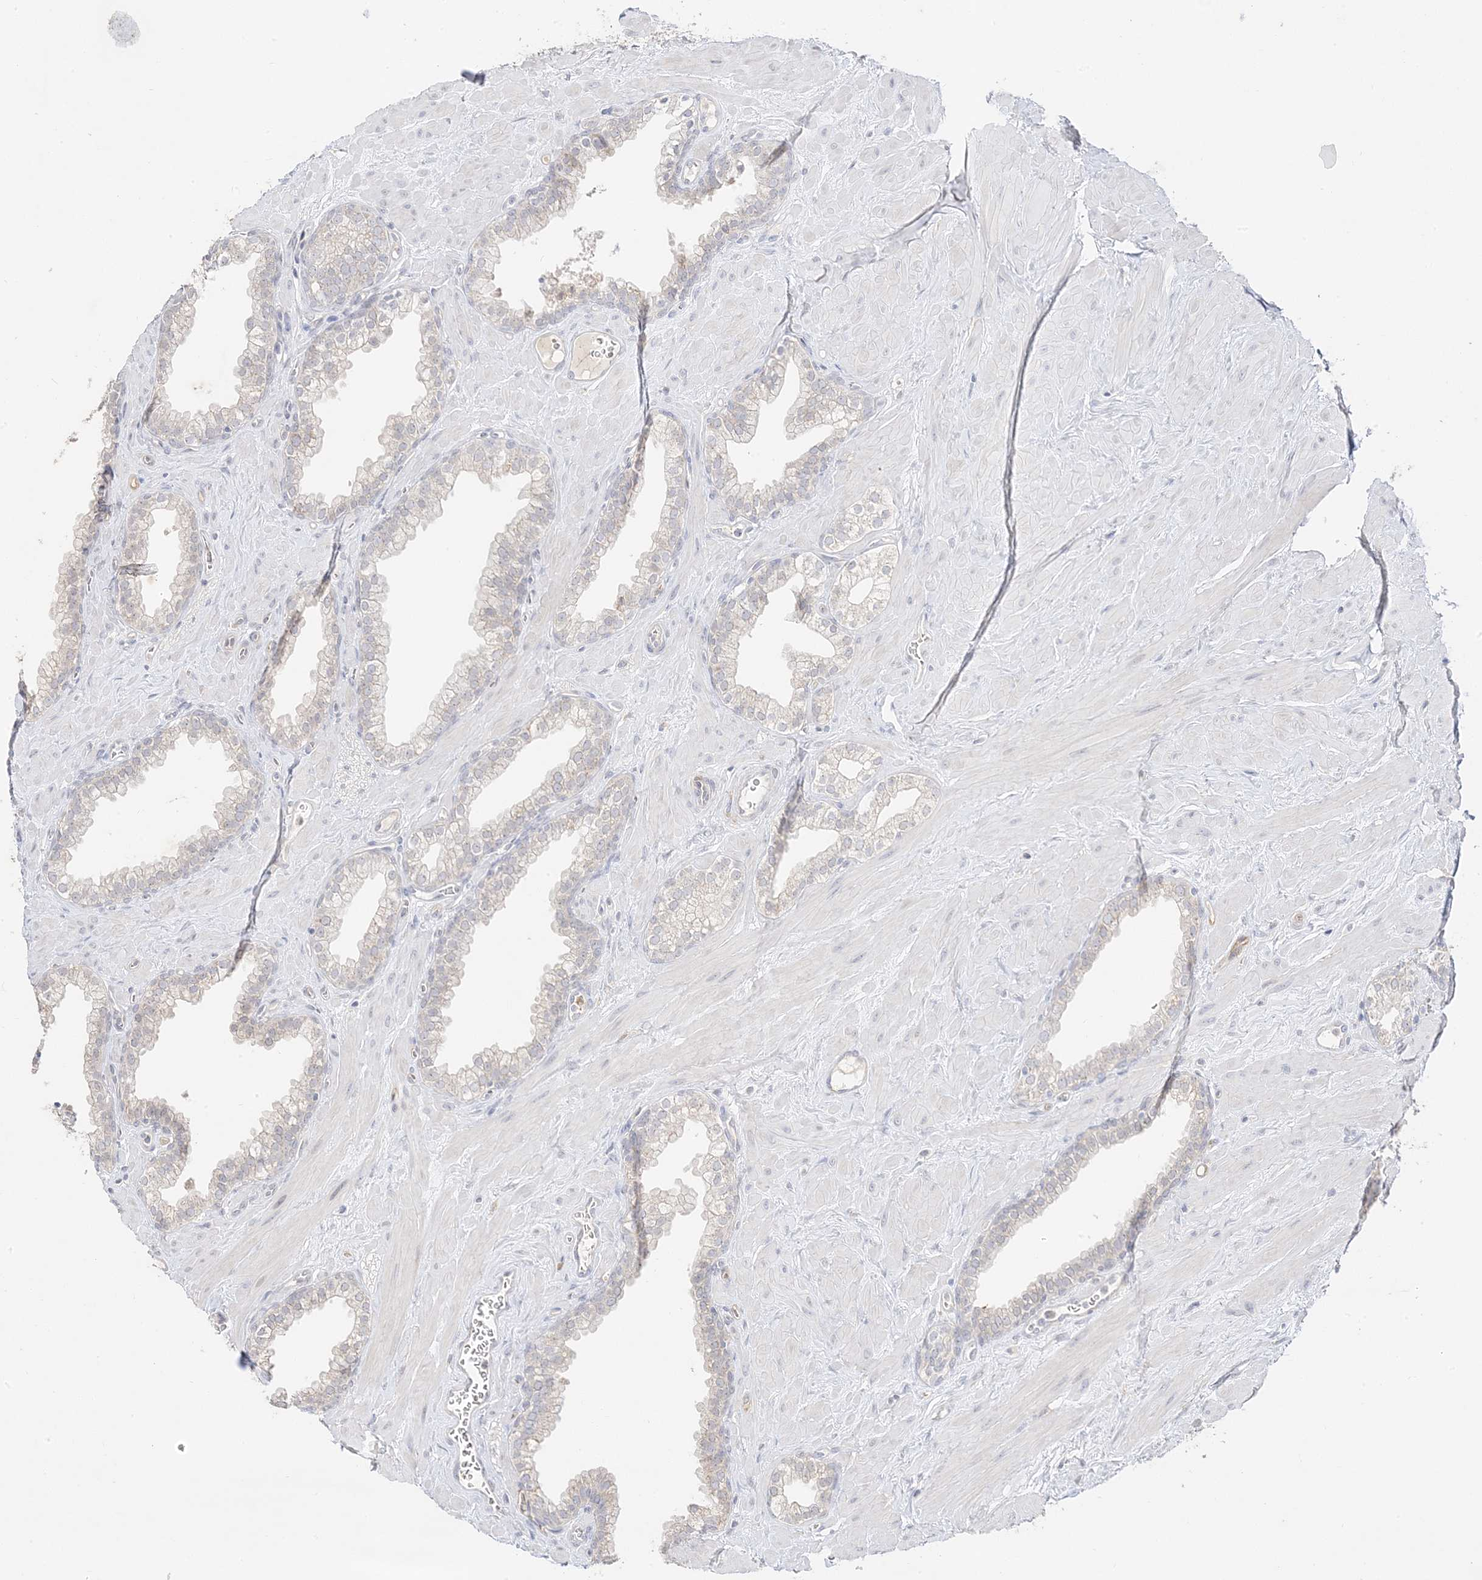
{"staining": {"intensity": "negative", "quantity": "none", "location": "none"}, "tissue": "prostate", "cell_type": "Glandular cells", "image_type": "normal", "snomed": [{"axis": "morphology", "description": "Normal tissue, NOS"}, {"axis": "morphology", "description": "Urothelial carcinoma, Low grade"}, {"axis": "topography", "description": "Urinary bladder"}, {"axis": "topography", "description": "Prostate"}], "caption": "Glandular cells show no significant protein expression in unremarkable prostate.", "gene": "TRANK1", "patient": {"sex": "male", "age": 60}}